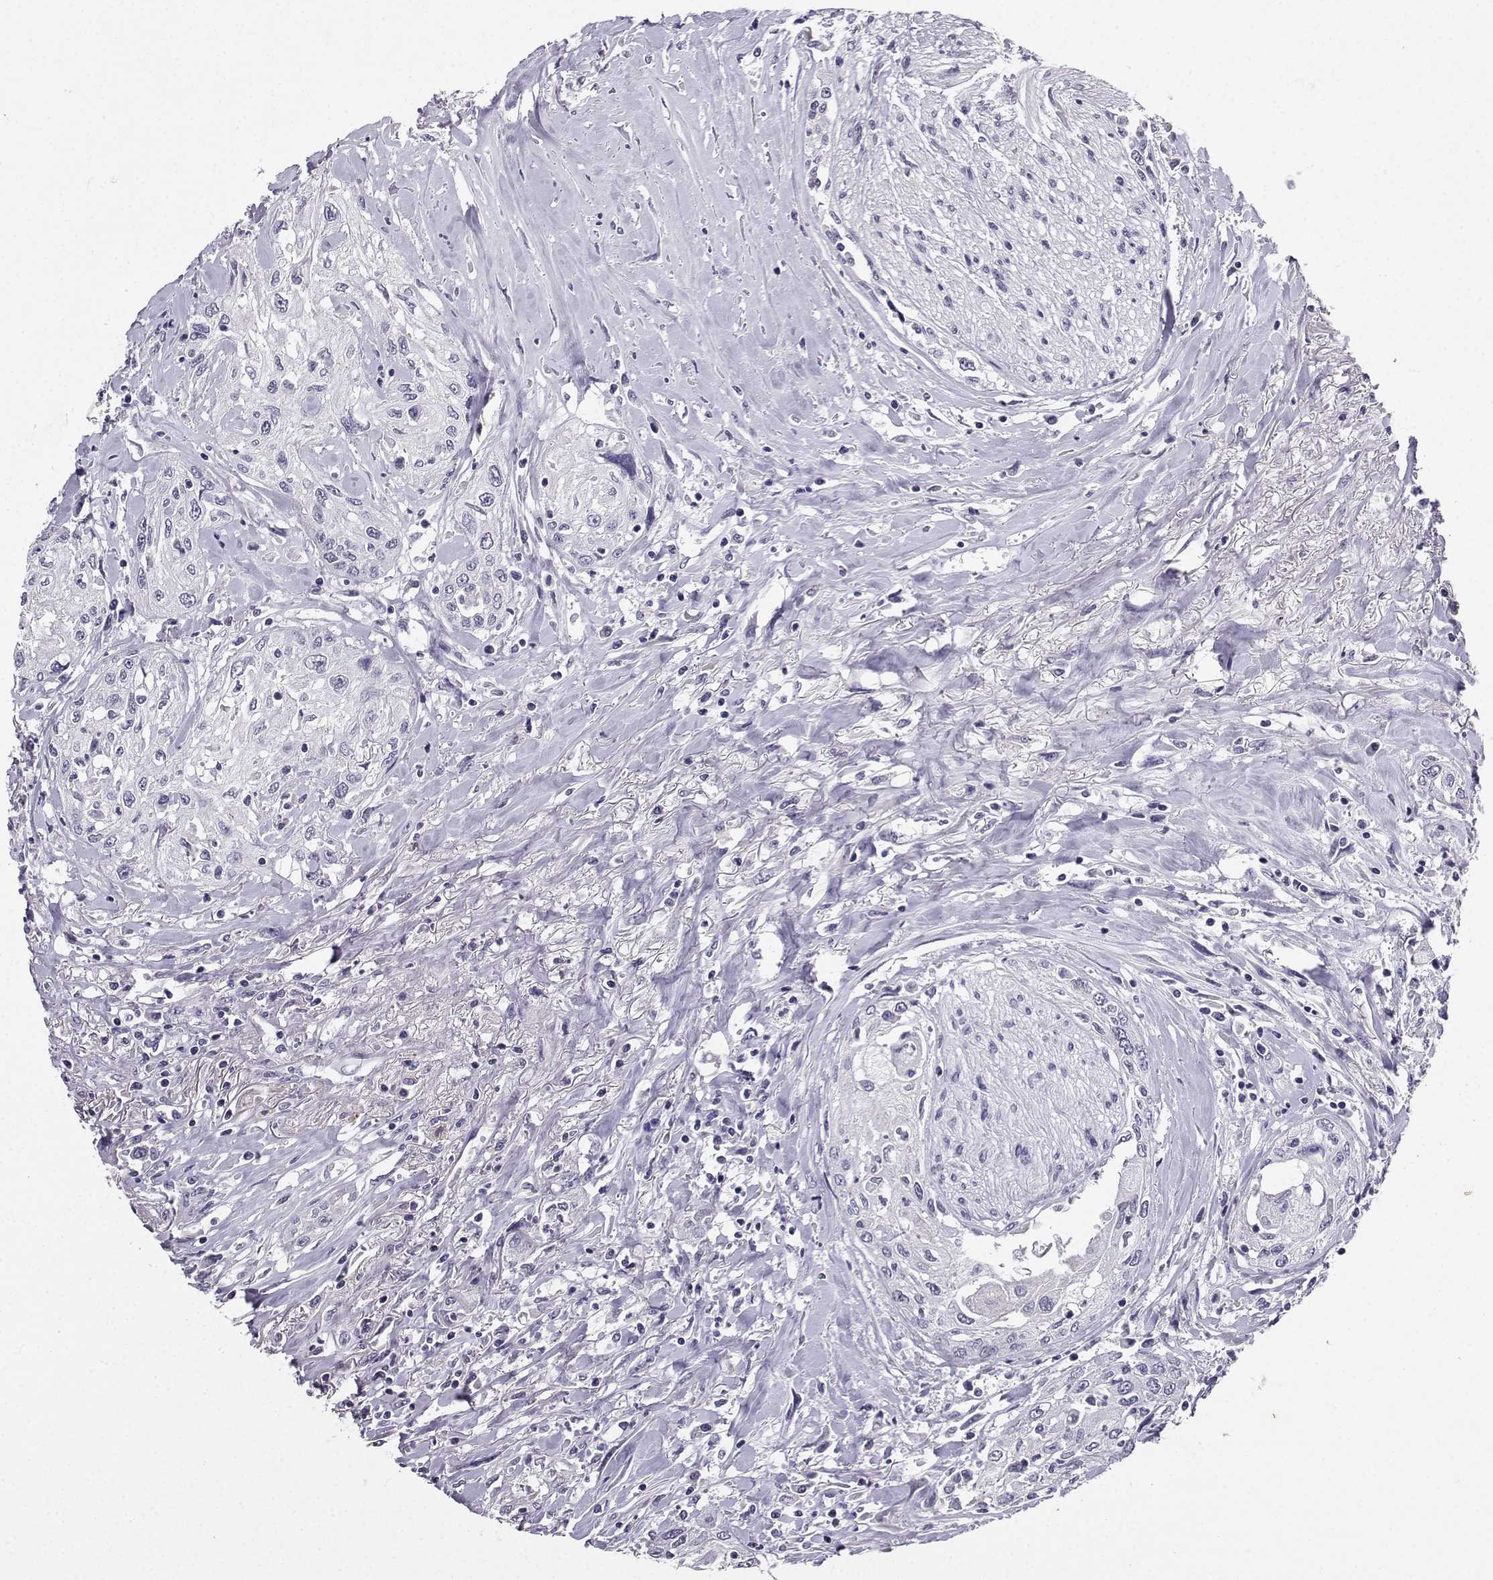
{"staining": {"intensity": "negative", "quantity": "none", "location": "none"}, "tissue": "head and neck cancer", "cell_type": "Tumor cells", "image_type": "cancer", "snomed": [{"axis": "morphology", "description": "Normal tissue, NOS"}, {"axis": "morphology", "description": "Squamous cell carcinoma, NOS"}, {"axis": "topography", "description": "Oral tissue"}, {"axis": "topography", "description": "Peripheral nerve tissue"}, {"axis": "topography", "description": "Head-Neck"}], "caption": "The histopathology image demonstrates no significant expression in tumor cells of head and neck cancer (squamous cell carcinoma). (DAB immunohistochemistry, high magnification).", "gene": "SPAG11B", "patient": {"sex": "female", "age": 59}}